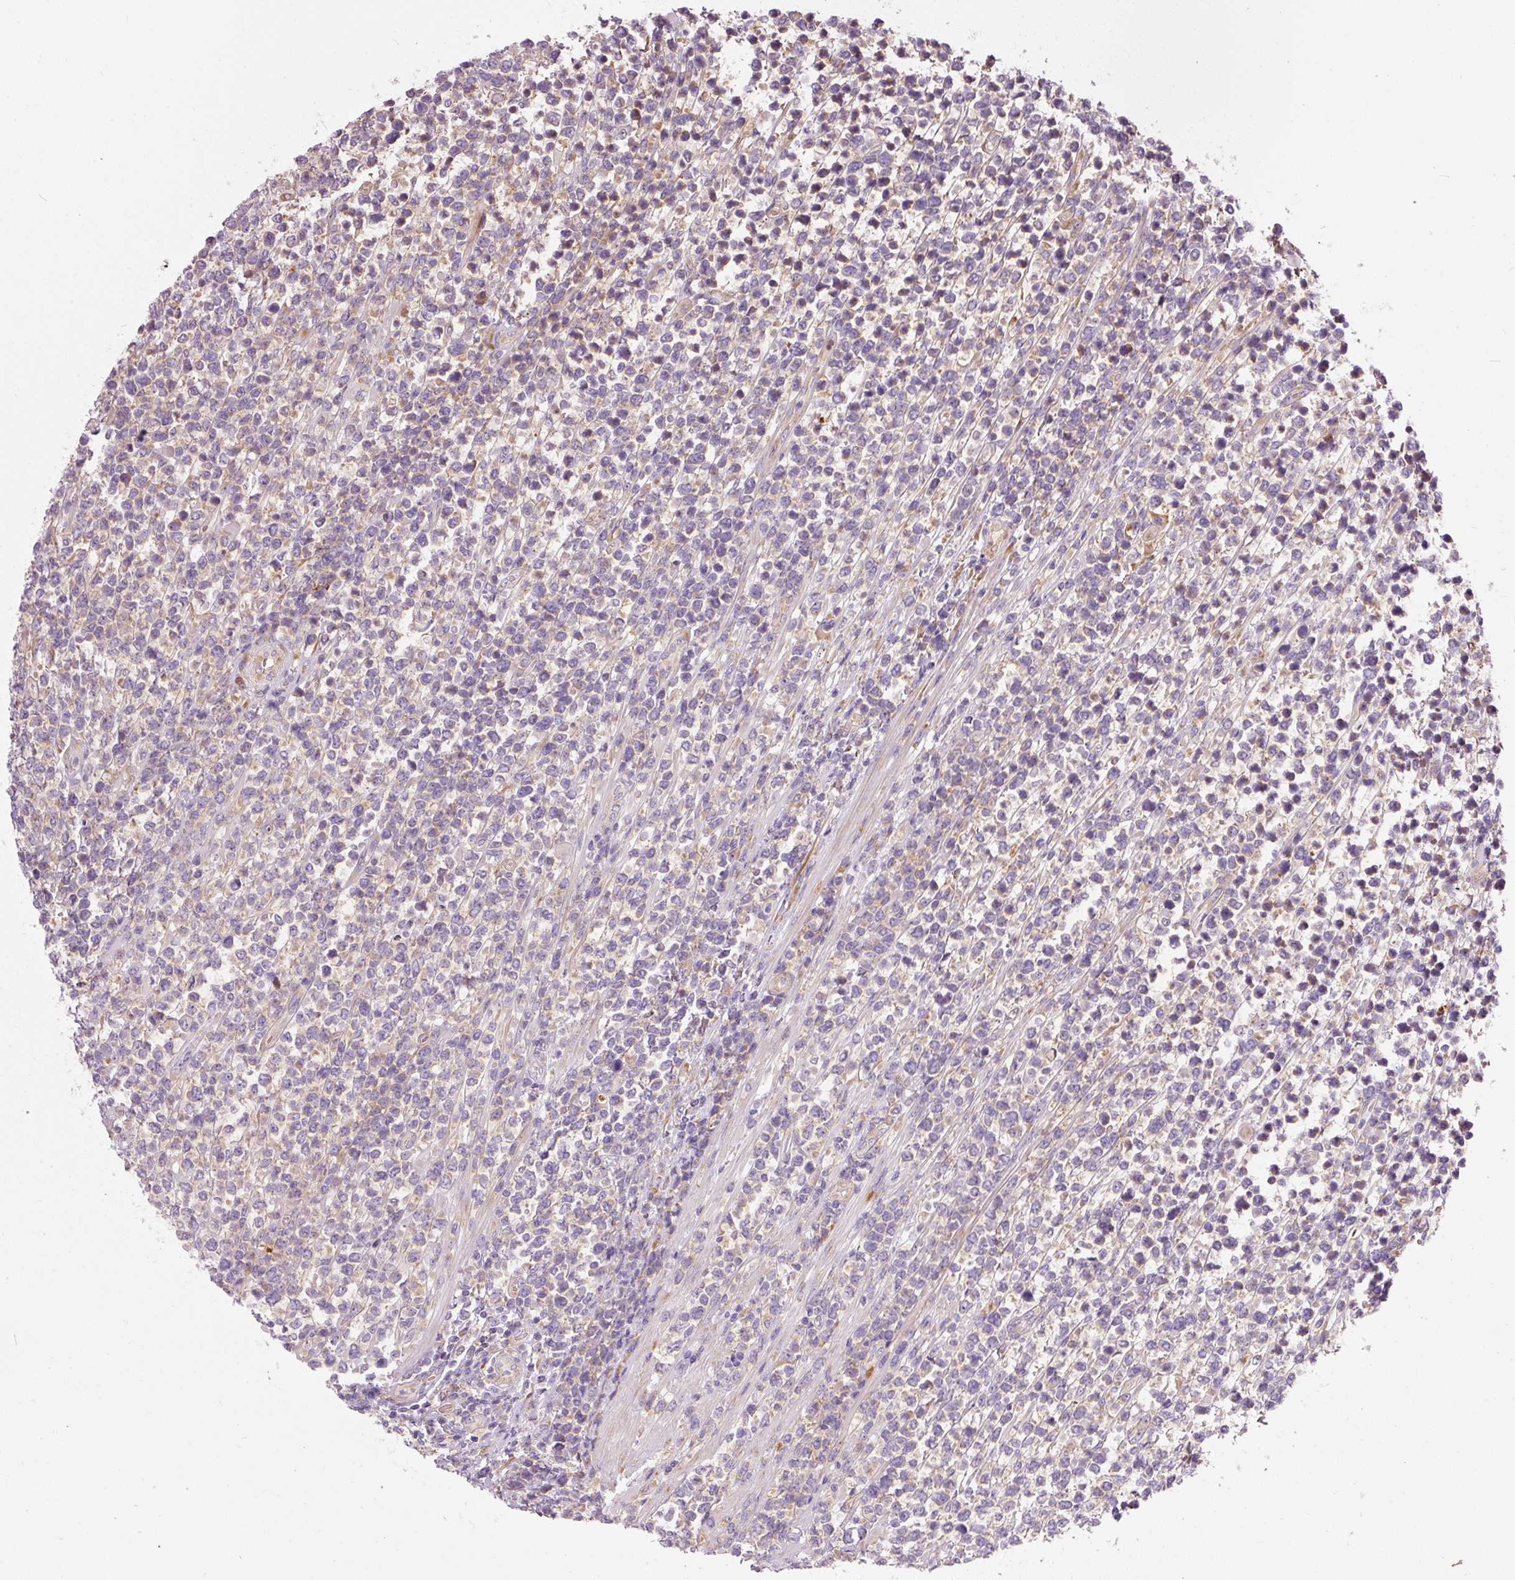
{"staining": {"intensity": "weak", "quantity": "<25%", "location": "cytoplasmic/membranous"}, "tissue": "lymphoma", "cell_type": "Tumor cells", "image_type": "cancer", "snomed": [{"axis": "morphology", "description": "Malignant lymphoma, non-Hodgkin's type, High grade"}, {"axis": "topography", "description": "Soft tissue"}], "caption": "IHC of lymphoma reveals no staining in tumor cells.", "gene": "RPL10A", "patient": {"sex": "female", "age": 56}}